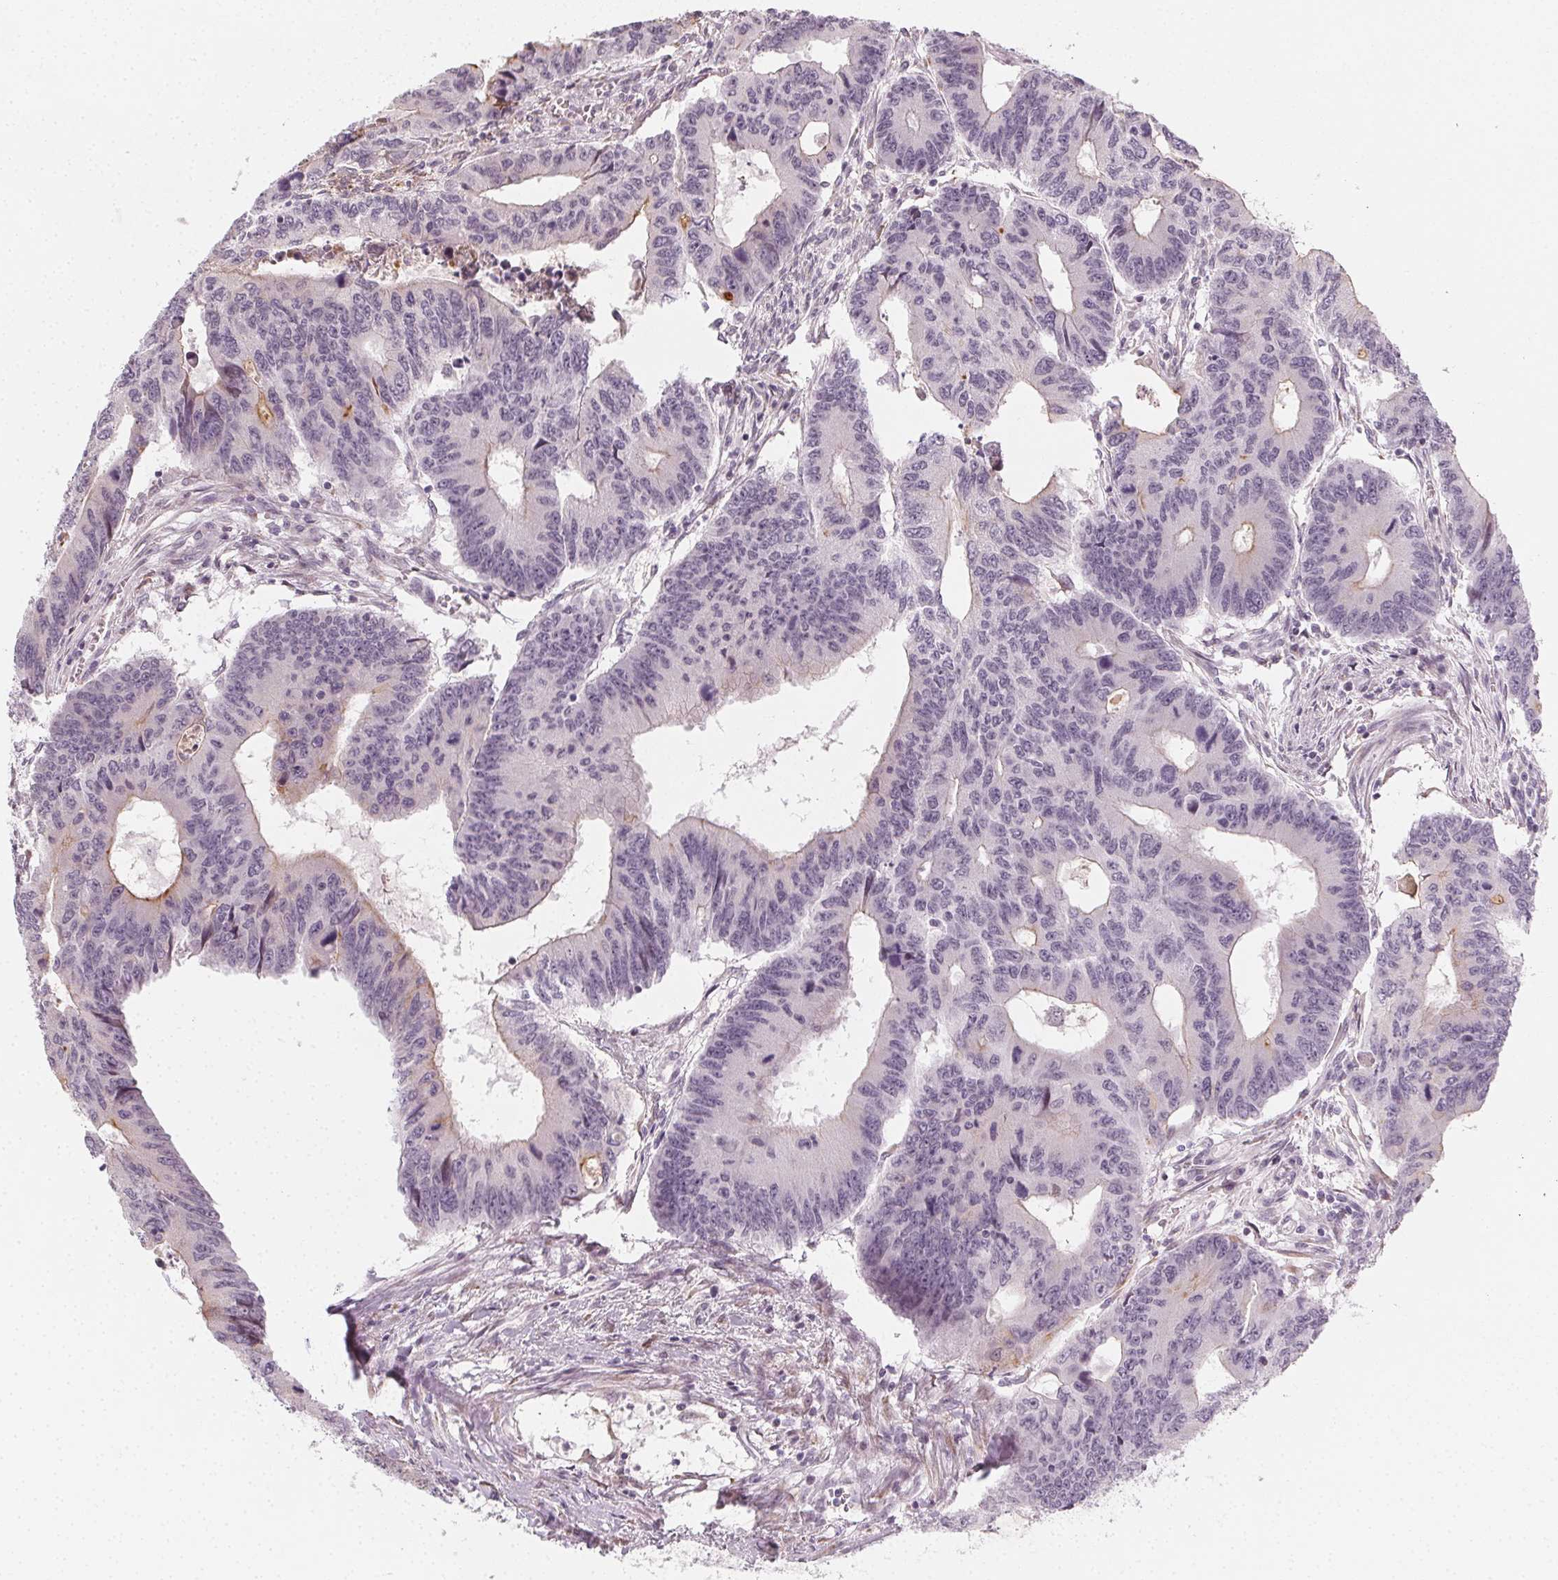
{"staining": {"intensity": "weak", "quantity": "<25%", "location": "cytoplasmic/membranous"}, "tissue": "colorectal cancer", "cell_type": "Tumor cells", "image_type": "cancer", "snomed": [{"axis": "morphology", "description": "Adenocarcinoma, NOS"}, {"axis": "topography", "description": "Colon"}], "caption": "Immunohistochemical staining of human colorectal cancer (adenocarcinoma) reveals no significant positivity in tumor cells. (DAB (3,3'-diaminobenzidine) immunohistochemistry visualized using brightfield microscopy, high magnification).", "gene": "CCDC96", "patient": {"sex": "male", "age": 53}}